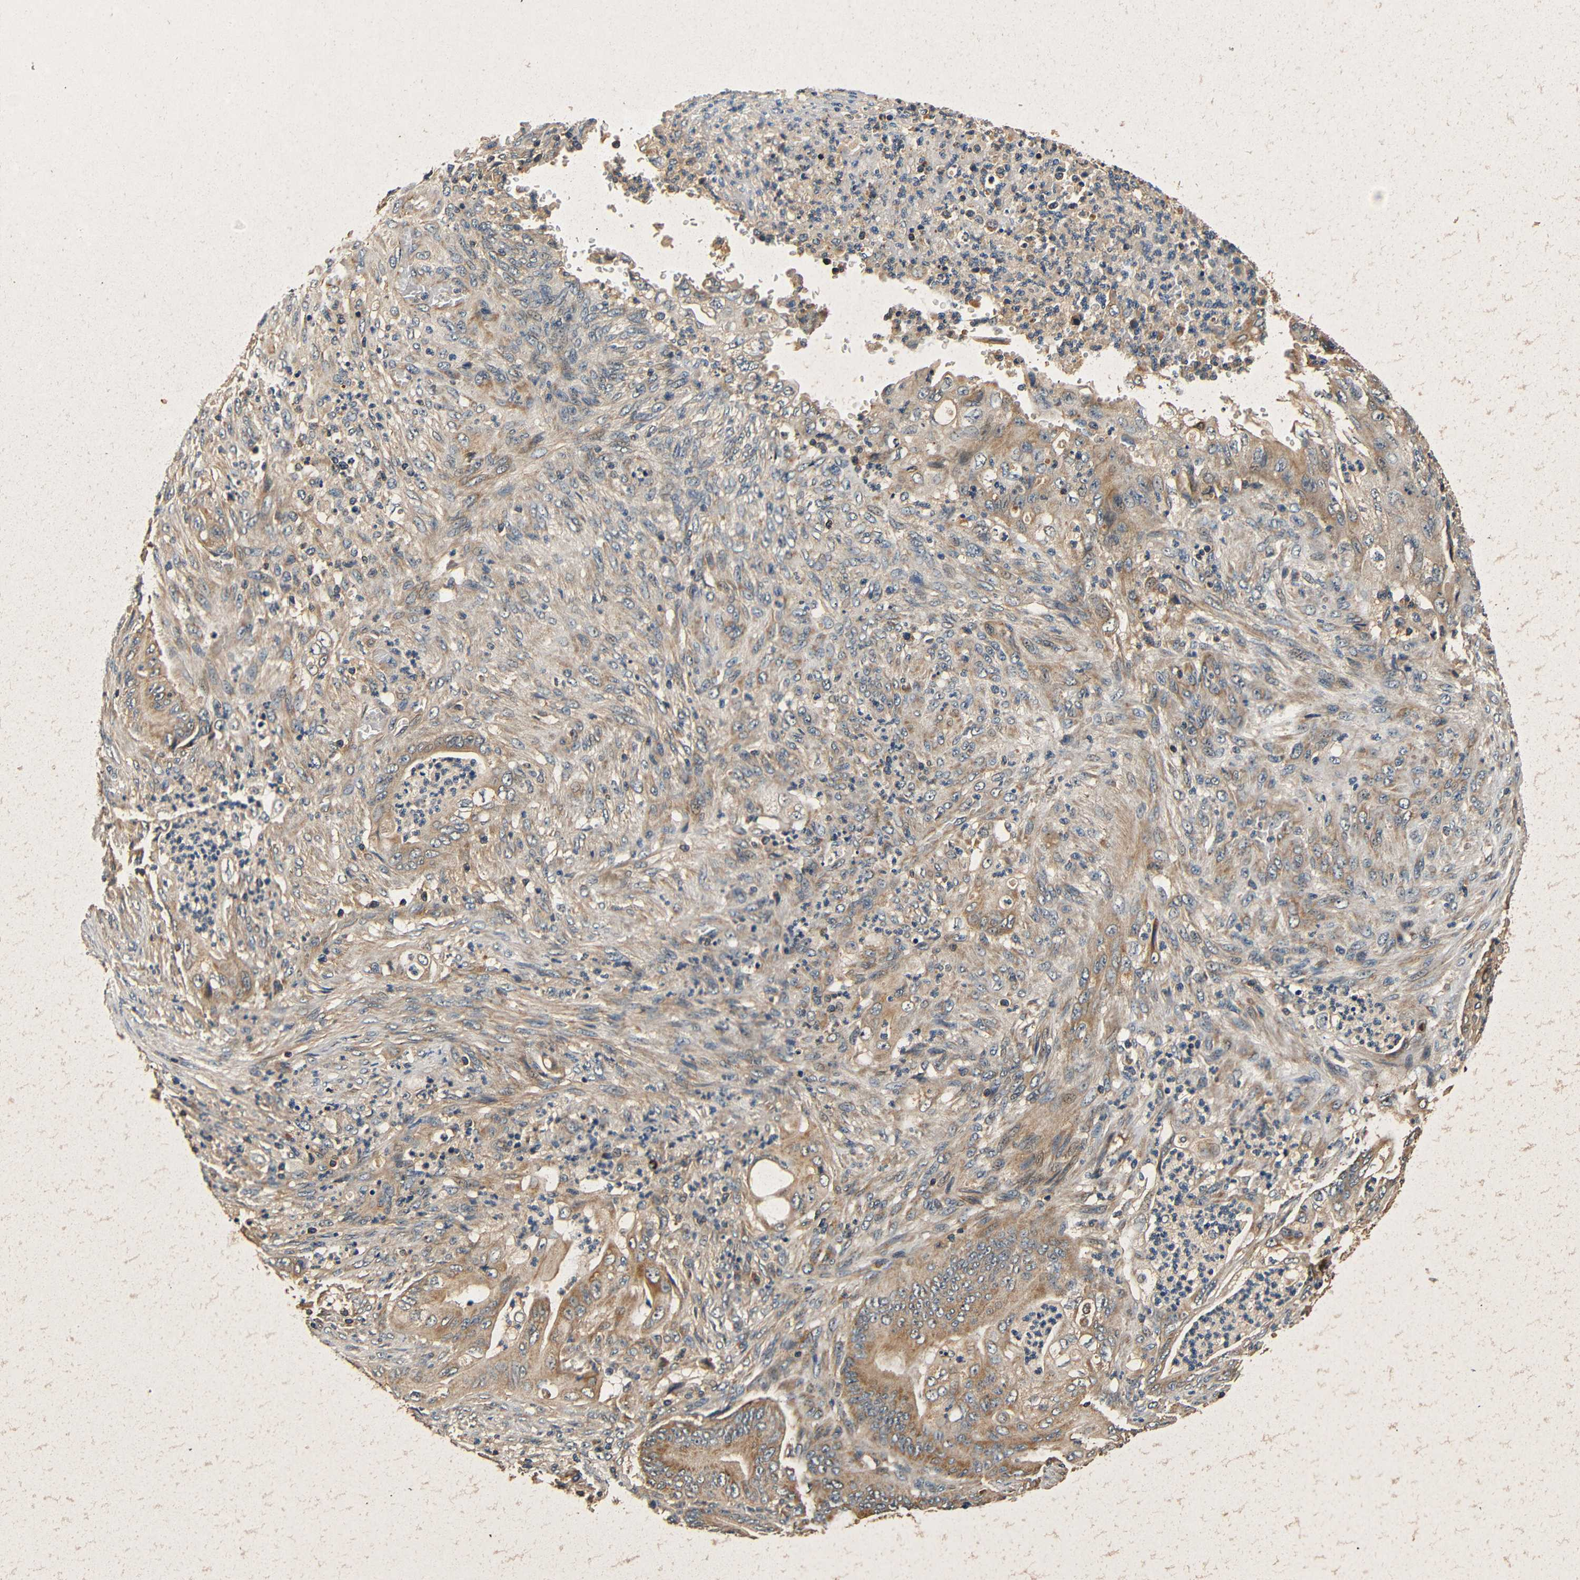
{"staining": {"intensity": "weak", "quantity": ">75%", "location": "cytoplasmic/membranous"}, "tissue": "stomach cancer", "cell_type": "Tumor cells", "image_type": "cancer", "snomed": [{"axis": "morphology", "description": "Adenocarcinoma, NOS"}, {"axis": "topography", "description": "Stomach"}], "caption": "Stomach cancer stained for a protein shows weak cytoplasmic/membranous positivity in tumor cells.", "gene": "MTX1", "patient": {"sex": "female", "age": 73}}